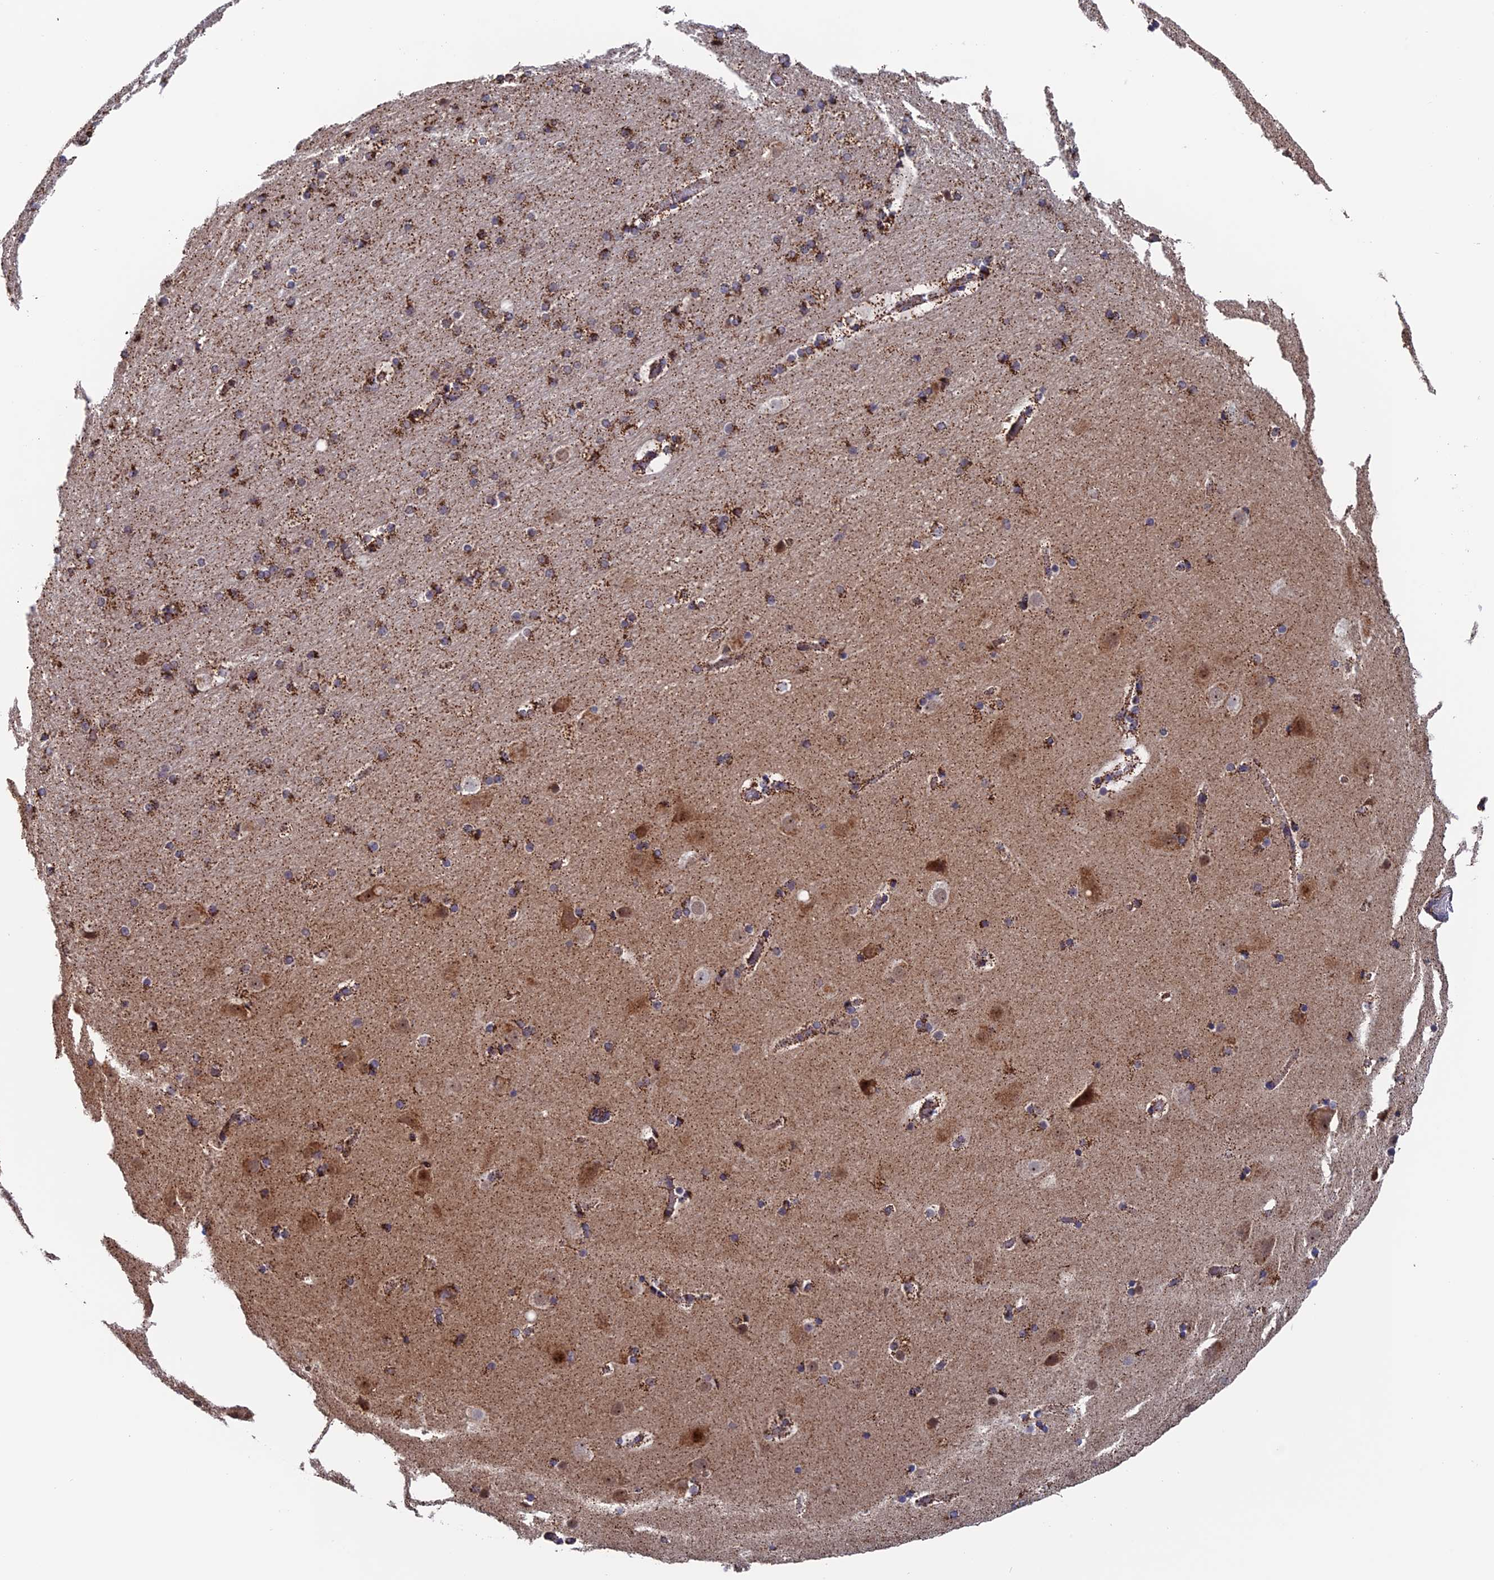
{"staining": {"intensity": "moderate", "quantity": "25%-75%", "location": "cytoplasmic/membranous"}, "tissue": "cerebral cortex", "cell_type": "Endothelial cells", "image_type": "normal", "snomed": [{"axis": "morphology", "description": "Normal tissue, NOS"}, {"axis": "topography", "description": "Cerebral cortex"}], "caption": "A high-resolution histopathology image shows IHC staining of benign cerebral cortex, which displays moderate cytoplasmic/membranous staining in approximately 25%-75% of endothelial cells.", "gene": "DTYMK", "patient": {"sex": "male", "age": 57}}